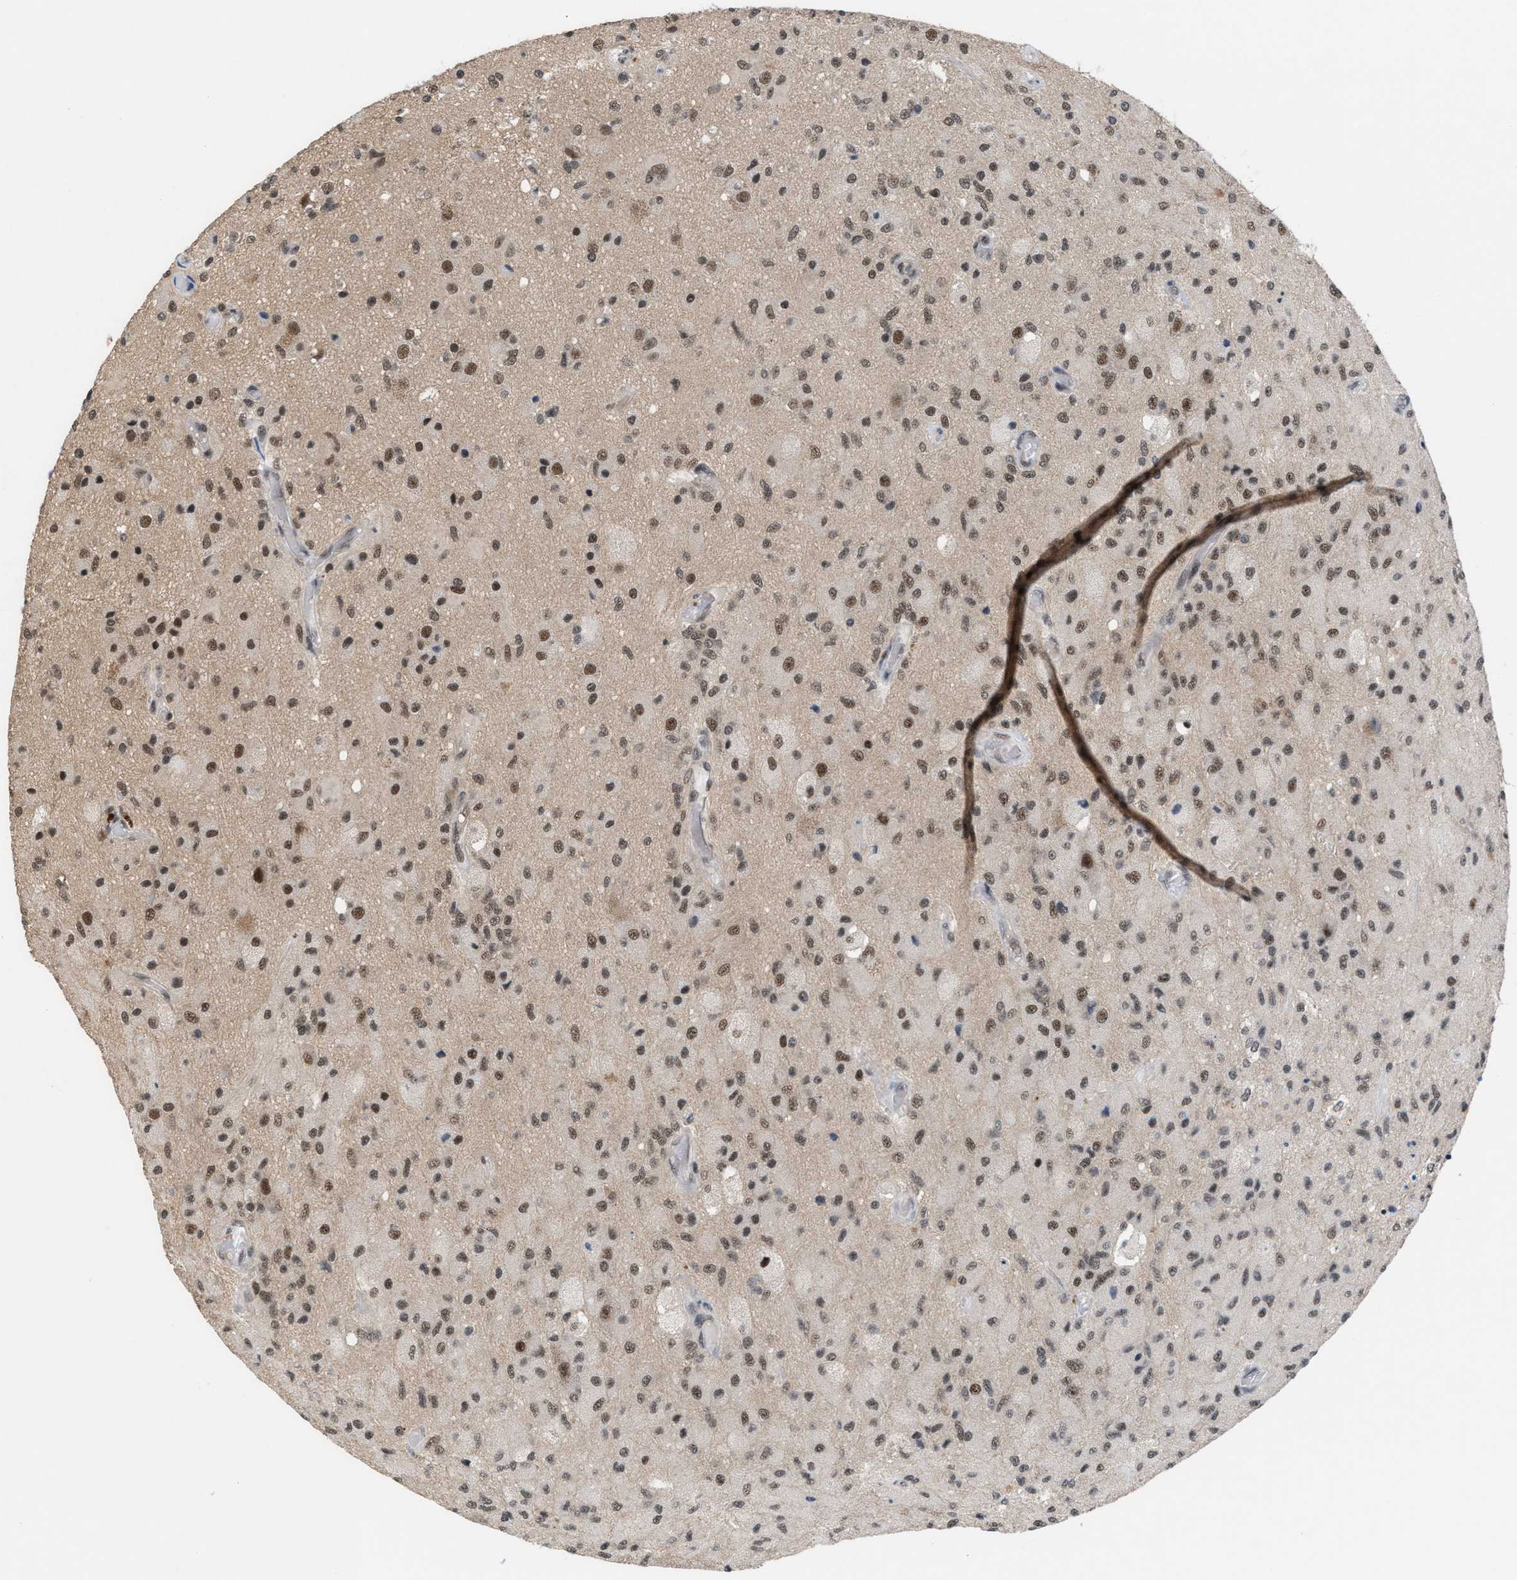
{"staining": {"intensity": "moderate", "quantity": ">75%", "location": "nuclear"}, "tissue": "glioma", "cell_type": "Tumor cells", "image_type": "cancer", "snomed": [{"axis": "morphology", "description": "Normal tissue, NOS"}, {"axis": "morphology", "description": "Glioma, malignant, High grade"}, {"axis": "topography", "description": "Cerebral cortex"}], "caption": "Protein expression analysis of human malignant glioma (high-grade) reveals moderate nuclear positivity in approximately >75% of tumor cells.", "gene": "PRPF4", "patient": {"sex": "male", "age": 77}}